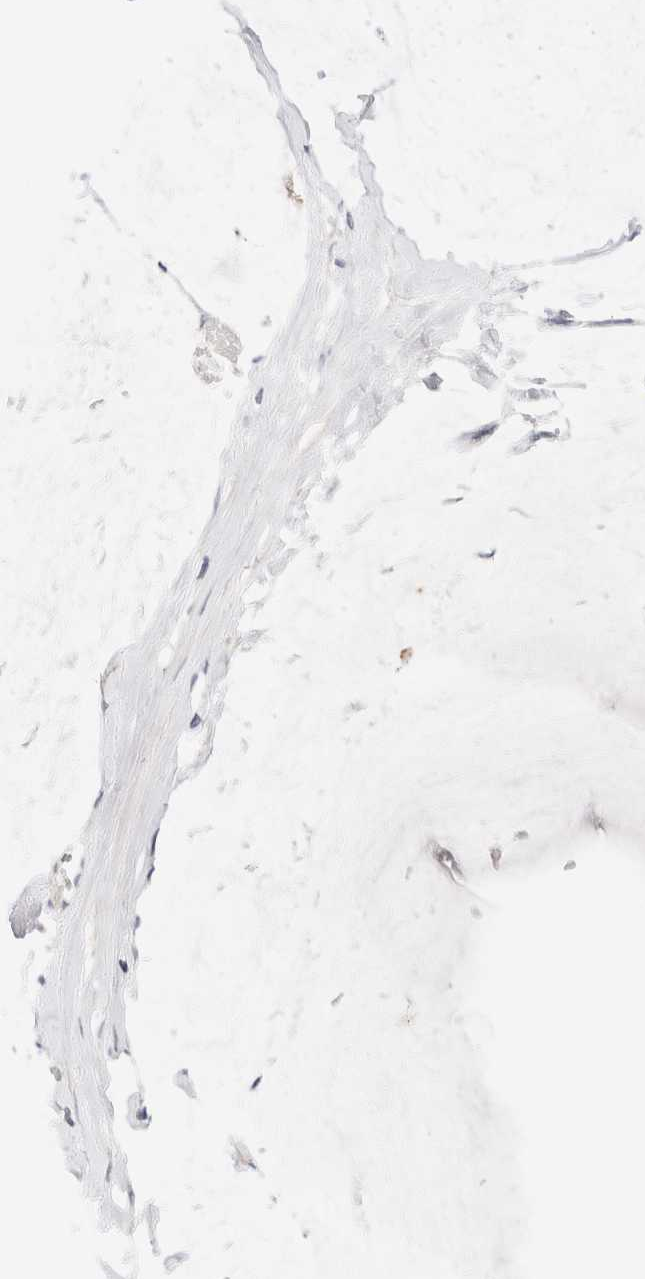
{"staining": {"intensity": "negative", "quantity": "none", "location": "none"}, "tissue": "ovarian cancer", "cell_type": "Tumor cells", "image_type": "cancer", "snomed": [{"axis": "morphology", "description": "Cystadenocarcinoma, mucinous, NOS"}, {"axis": "topography", "description": "Ovary"}], "caption": "Tumor cells show no significant expression in ovarian cancer (mucinous cystadenocarcinoma).", "gene": "SCGB2A2", "patient": {"sex": "female", "age": 39}}